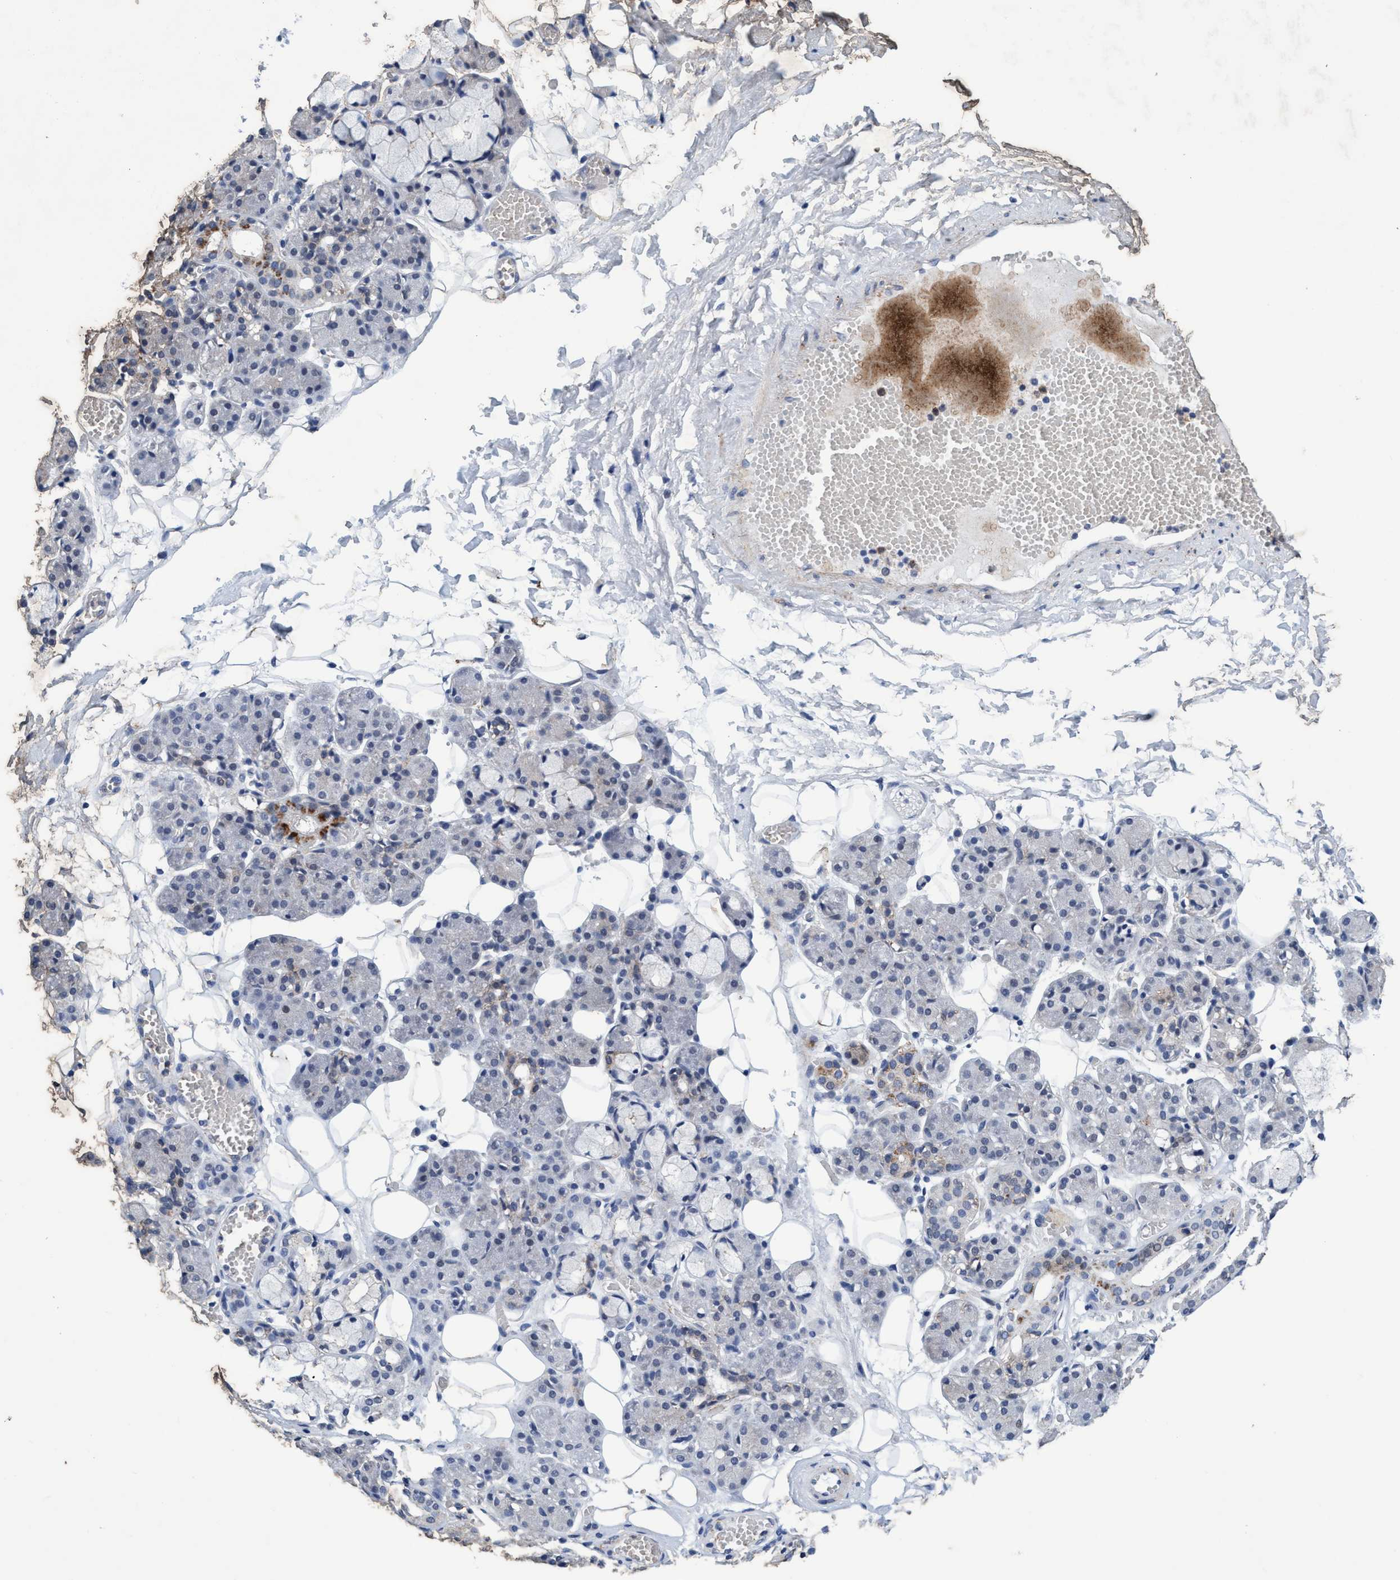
{"staining": {"intensity": "moderate", "quantity": "<25%", "location": "cytoplasmic/membranous"}, "tissue": "salivary gland", "cell_type": "Glandular cells", "image_type": "normal", "snomed": [{"axis": "morphology", "description": "Normal tissue, NOS"}, {"axis": "topography", "description": "Salivary gland"}], "caption": "Protein staining displays moderate cytoplasmic/membranous positivity in about <25% of glandular cells in normal salivary gland.", "gene": "GRB14", "patient": {"sex": "male", "age": 63}}